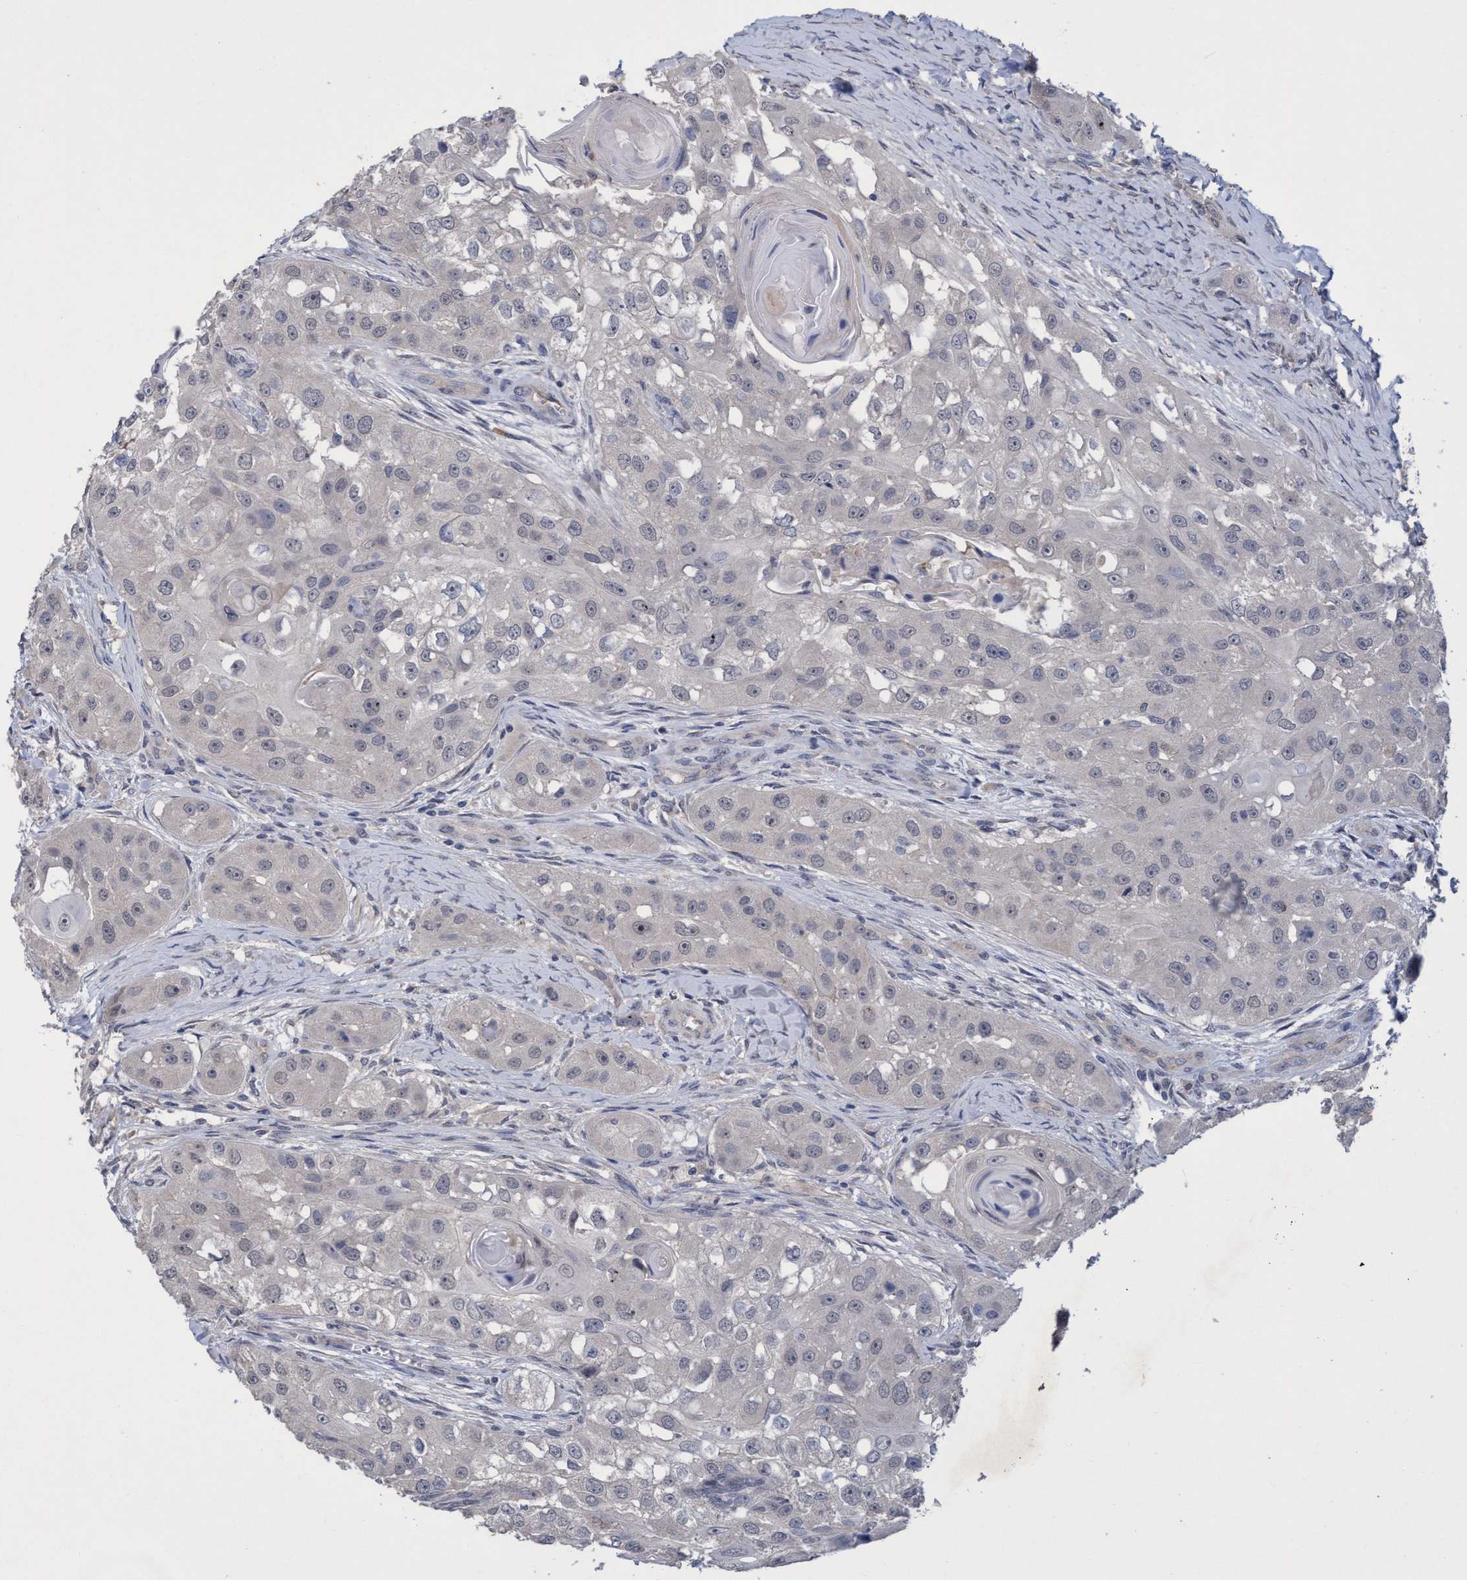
{"staining": {"intensity": "negative", "quantity": "none", "location": "none"}, "tissue": "head and neck cancer", "cell_type": "Tumor cells", "image_type": "cancer", "snomed": [{"axis": "morphology", "description": "Normal tissue, NOS"}, {"axis": "morphology", "description": "Squamous cell carcinoma, NOS"}, {"axis": "topography", "description": "Skeletal muscle"}, {"axis": "topography", "description": "Head-Neck"}], "caption": "Tumor cells show no significant staining in head and neck cancer. The staining was performed using DAB to visualize the protein expression in brown, while the nuclei were stained in blue with hematoxylin (Magnification: 20x).", "gene": "SEMA4D", "patient": {"sex": "male", "age": 51}}